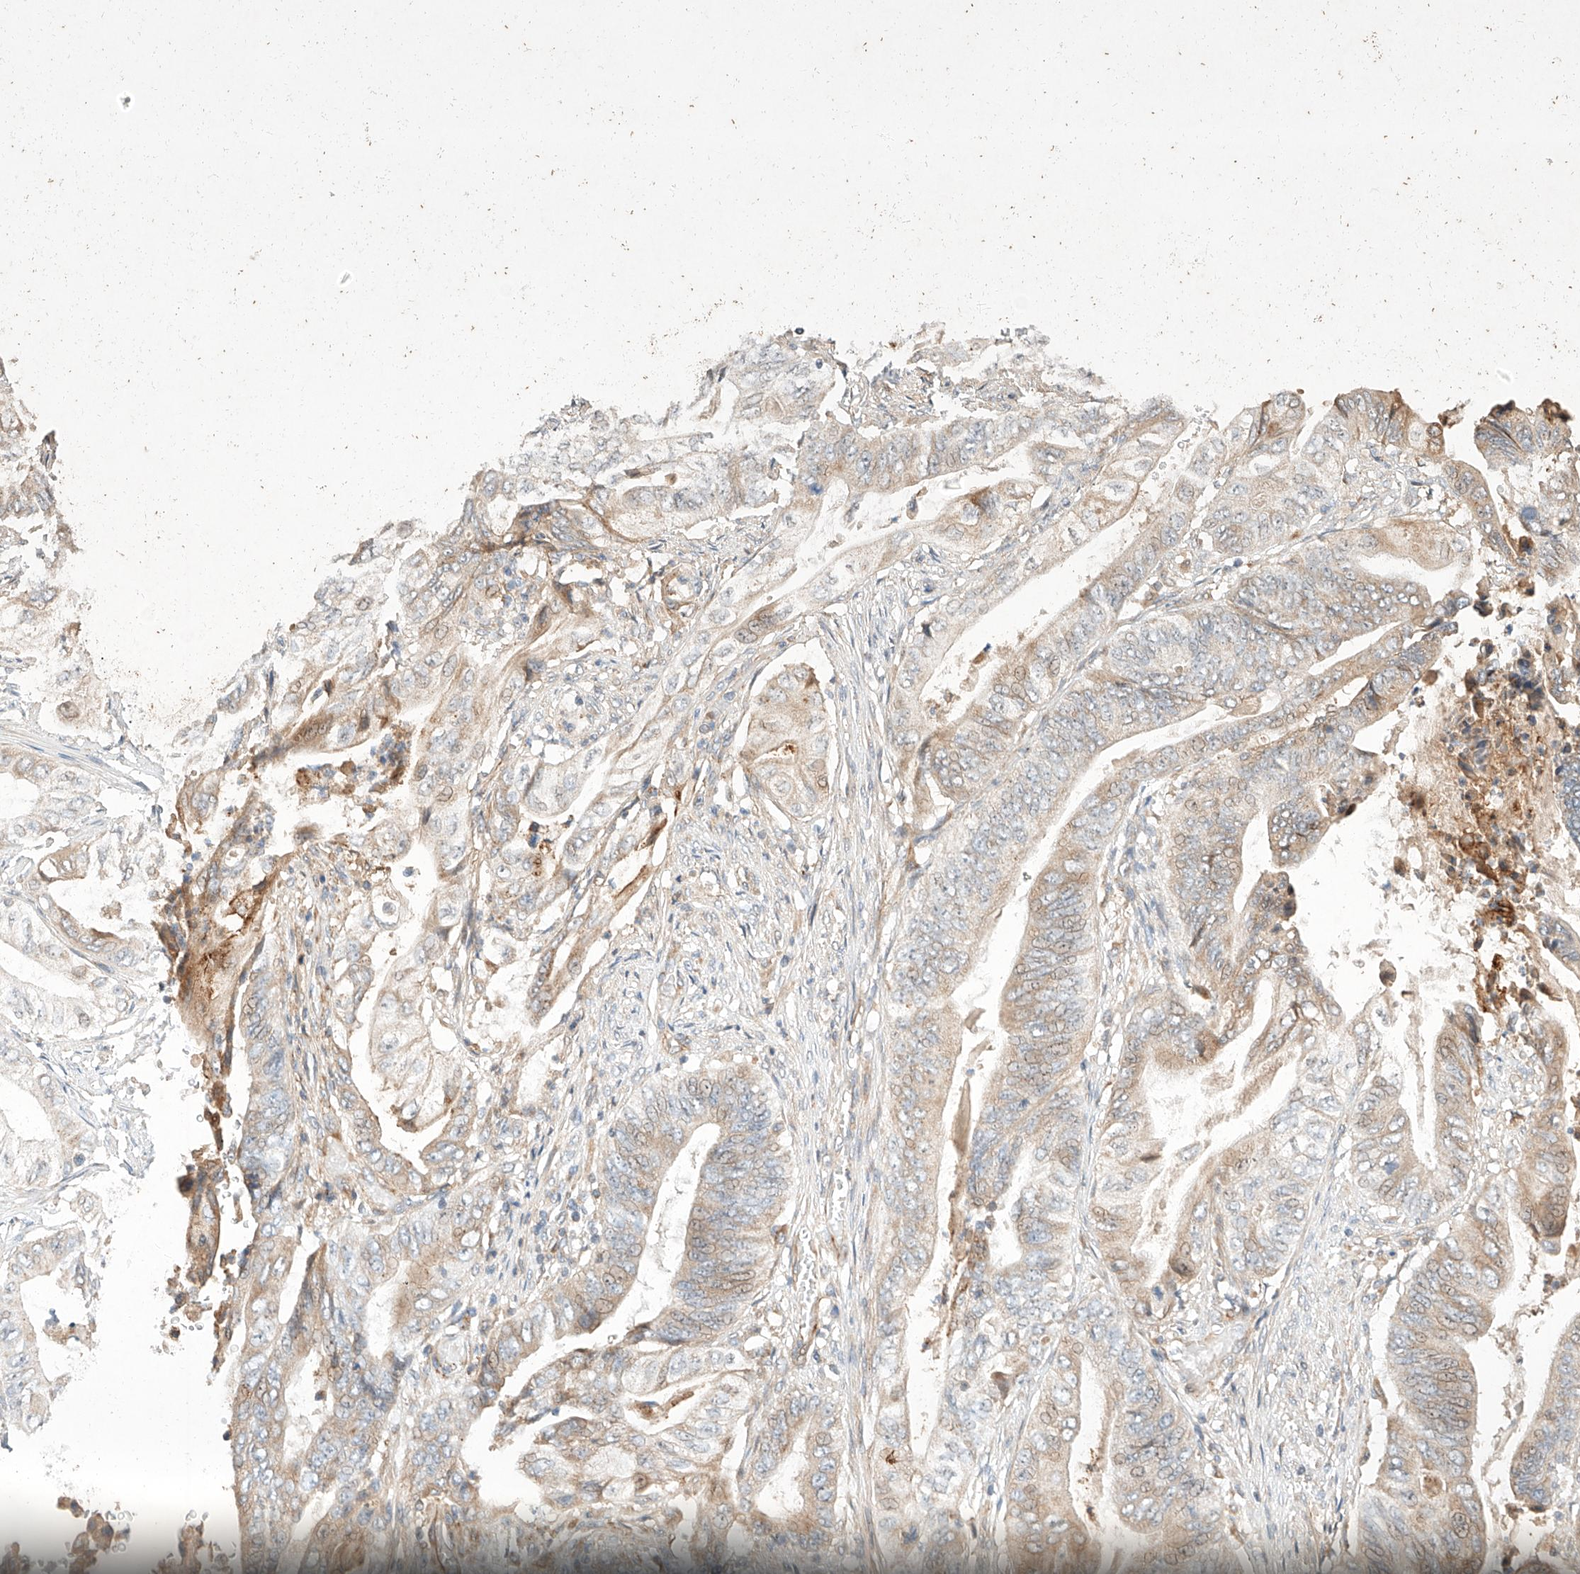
{"staining": {"intensity": "weak", "quantity": "25%-75%", "location": "cytoplasmic/membranous"}, "tissue": "stomach cancer", "cell_type": "Tumor cells", "image_type": "cancer", "snomed": [{"axis": "morphology", "description": "Adenocarcinoma, NOS"}, {"axis": "topography", "description": "Stomach"}], "caption": "This photomicrograph shows stomach cancer (adenocarcinoma) stained with immunohistochemistry to label a protein in brown. The cytoplasmic/membranous of tumor cells show weak positivity for the protein. Nuclei are counter-stained blue.", "gene": "SUSD6", "patient": {"sex": "female", "age": 73}}